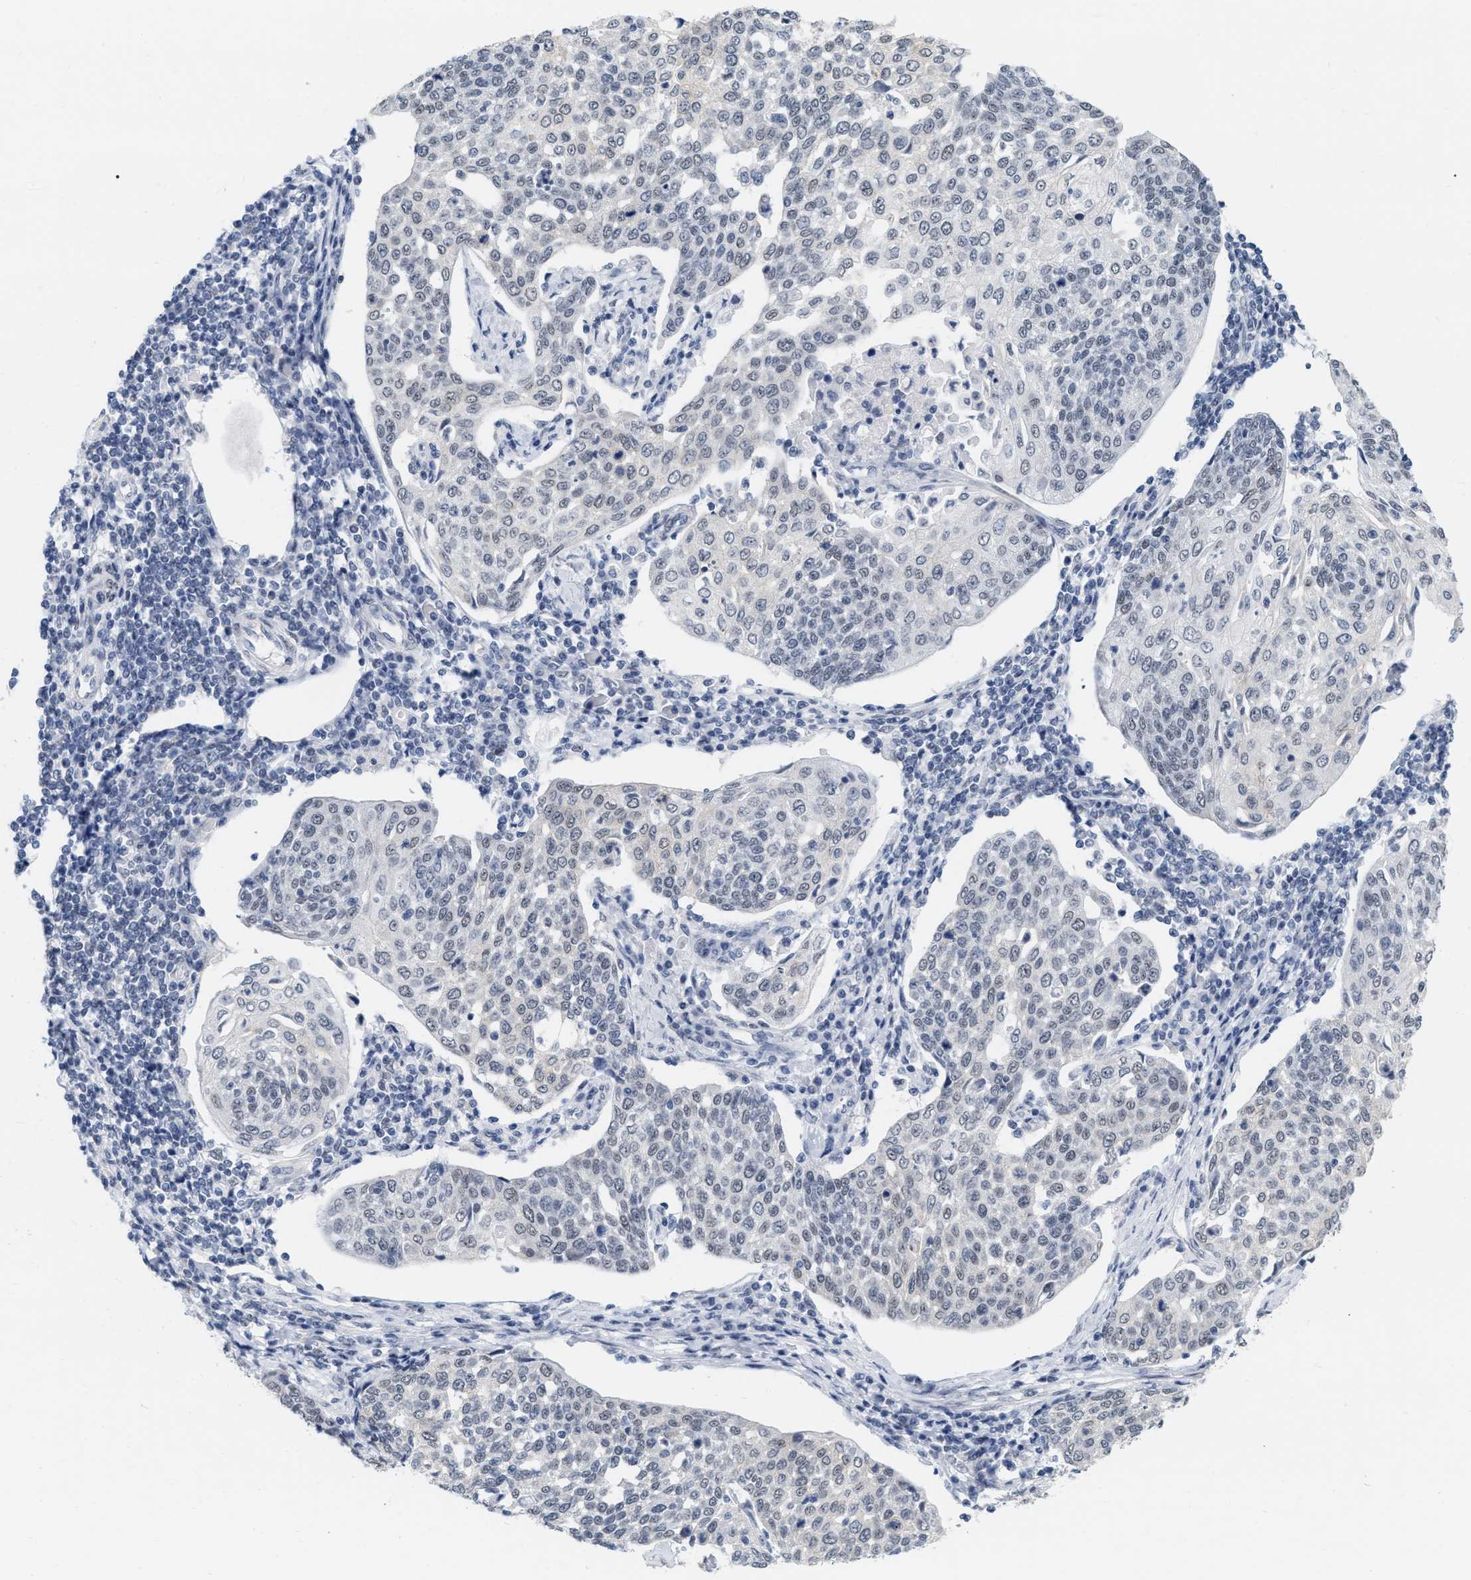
{"staining": {"intensity": "negative", "quantity": "none", "location": "none"}, "tissue": "cervical cancer", "cell_type": "Tumor cells", "image_type": "cancer", "snomed": [{"axis": "morphology", "description": "Squamous cell carcinoma, NOS"}, {"axis": "topography", "description": "Cervix"}], "caption": "DAB (3,3'-diaminobenzidine) immunohistochemical staining of human cervical cancer displays no significant positivity in tumor cells.", "gene": "XIRP1", "patient": {"sex": "female", "age": 34}}